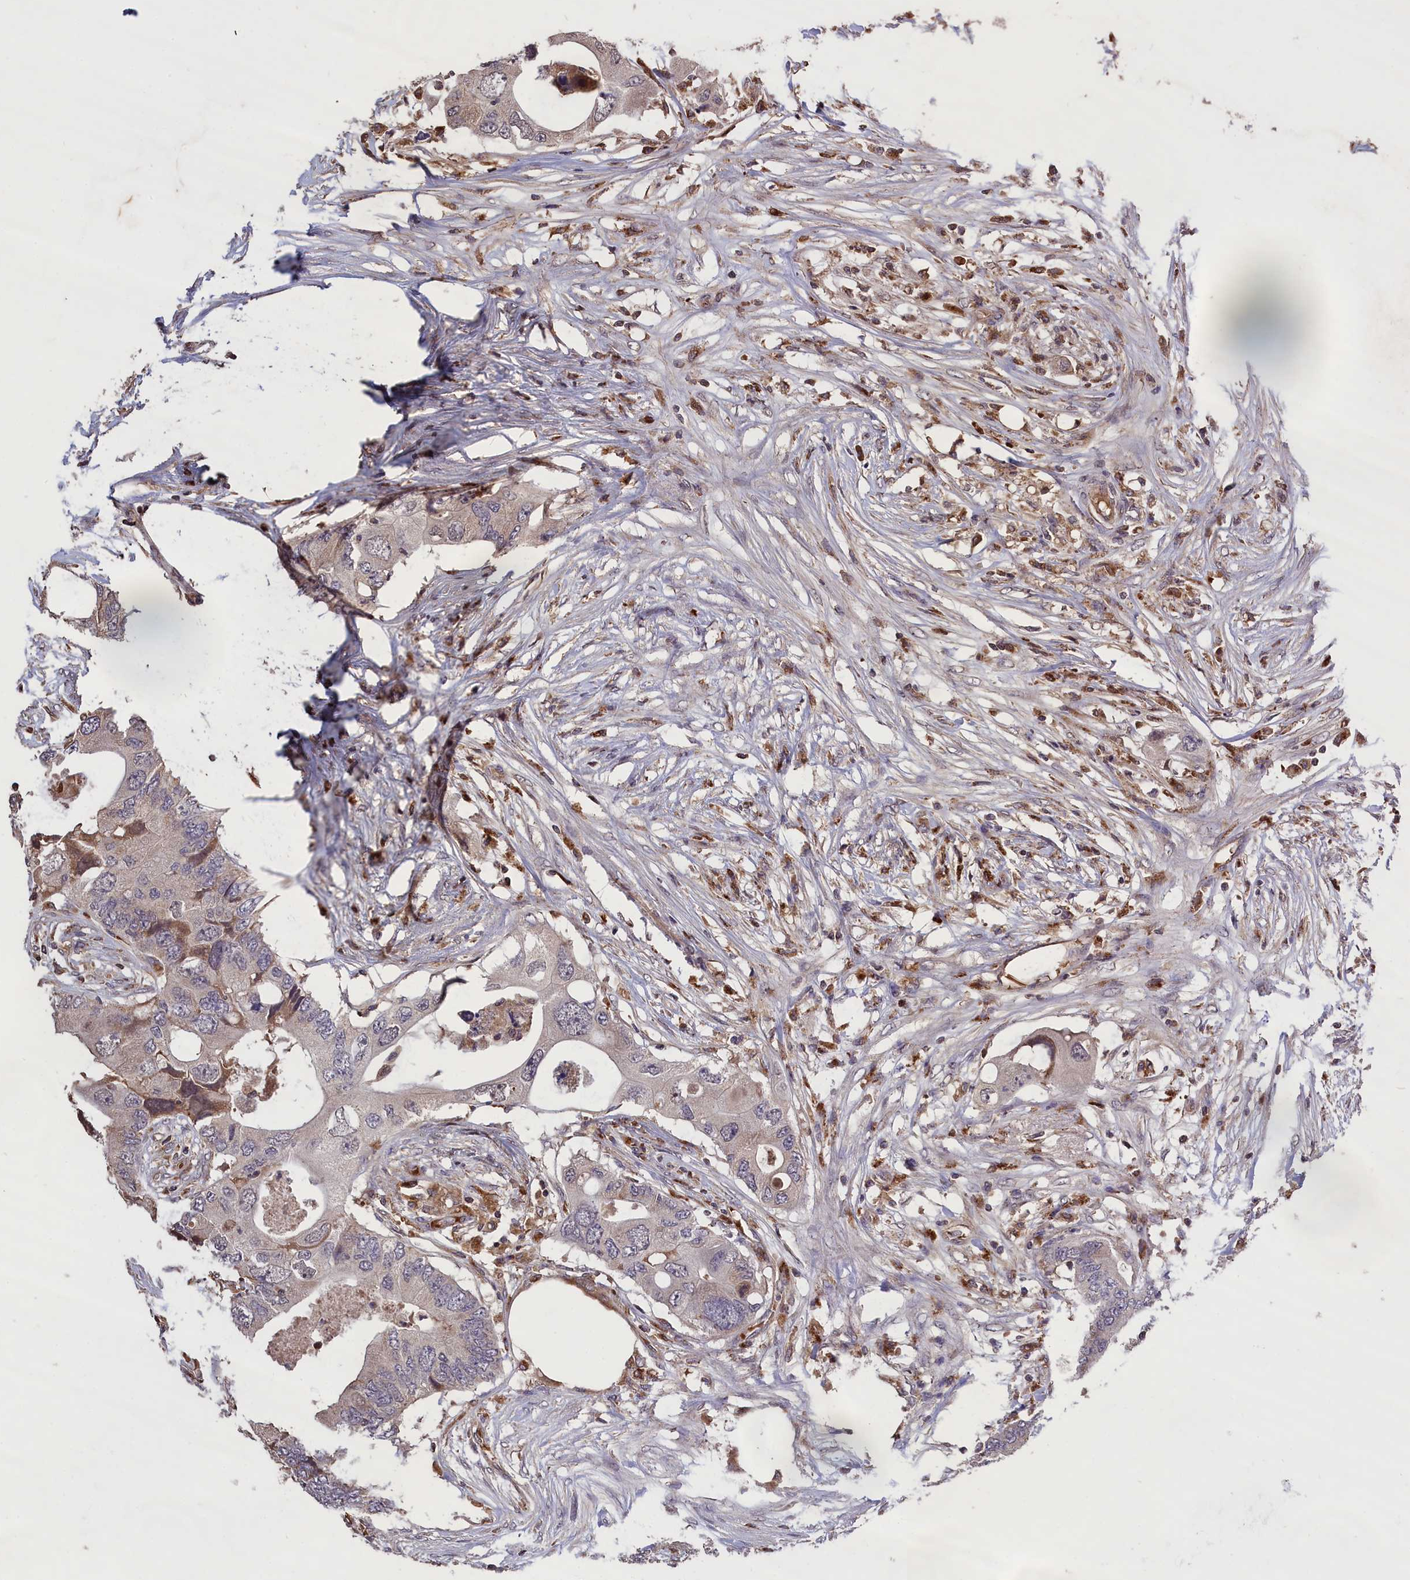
{"staining": {"intensity": "weak", "quantity": "<25%", "location": "cytoplasmic/membranous"}, "tissue": "colorectal cancer", "cell_type": "Tumor cells", "image_type": "cancer", "snomed": [{"axis": "morphology", "description": "Adenocarcinoma, NOS"}, {"axis": "topography", "description": "Colon"}], "caption": "Human adenocarcinoma (colorectal) stained for a protein using immunohistochemistry (IHC) displays no expression in tumor cells.", "gene": "CLRN2", "patient": {"sex": "male", "age": 71}}